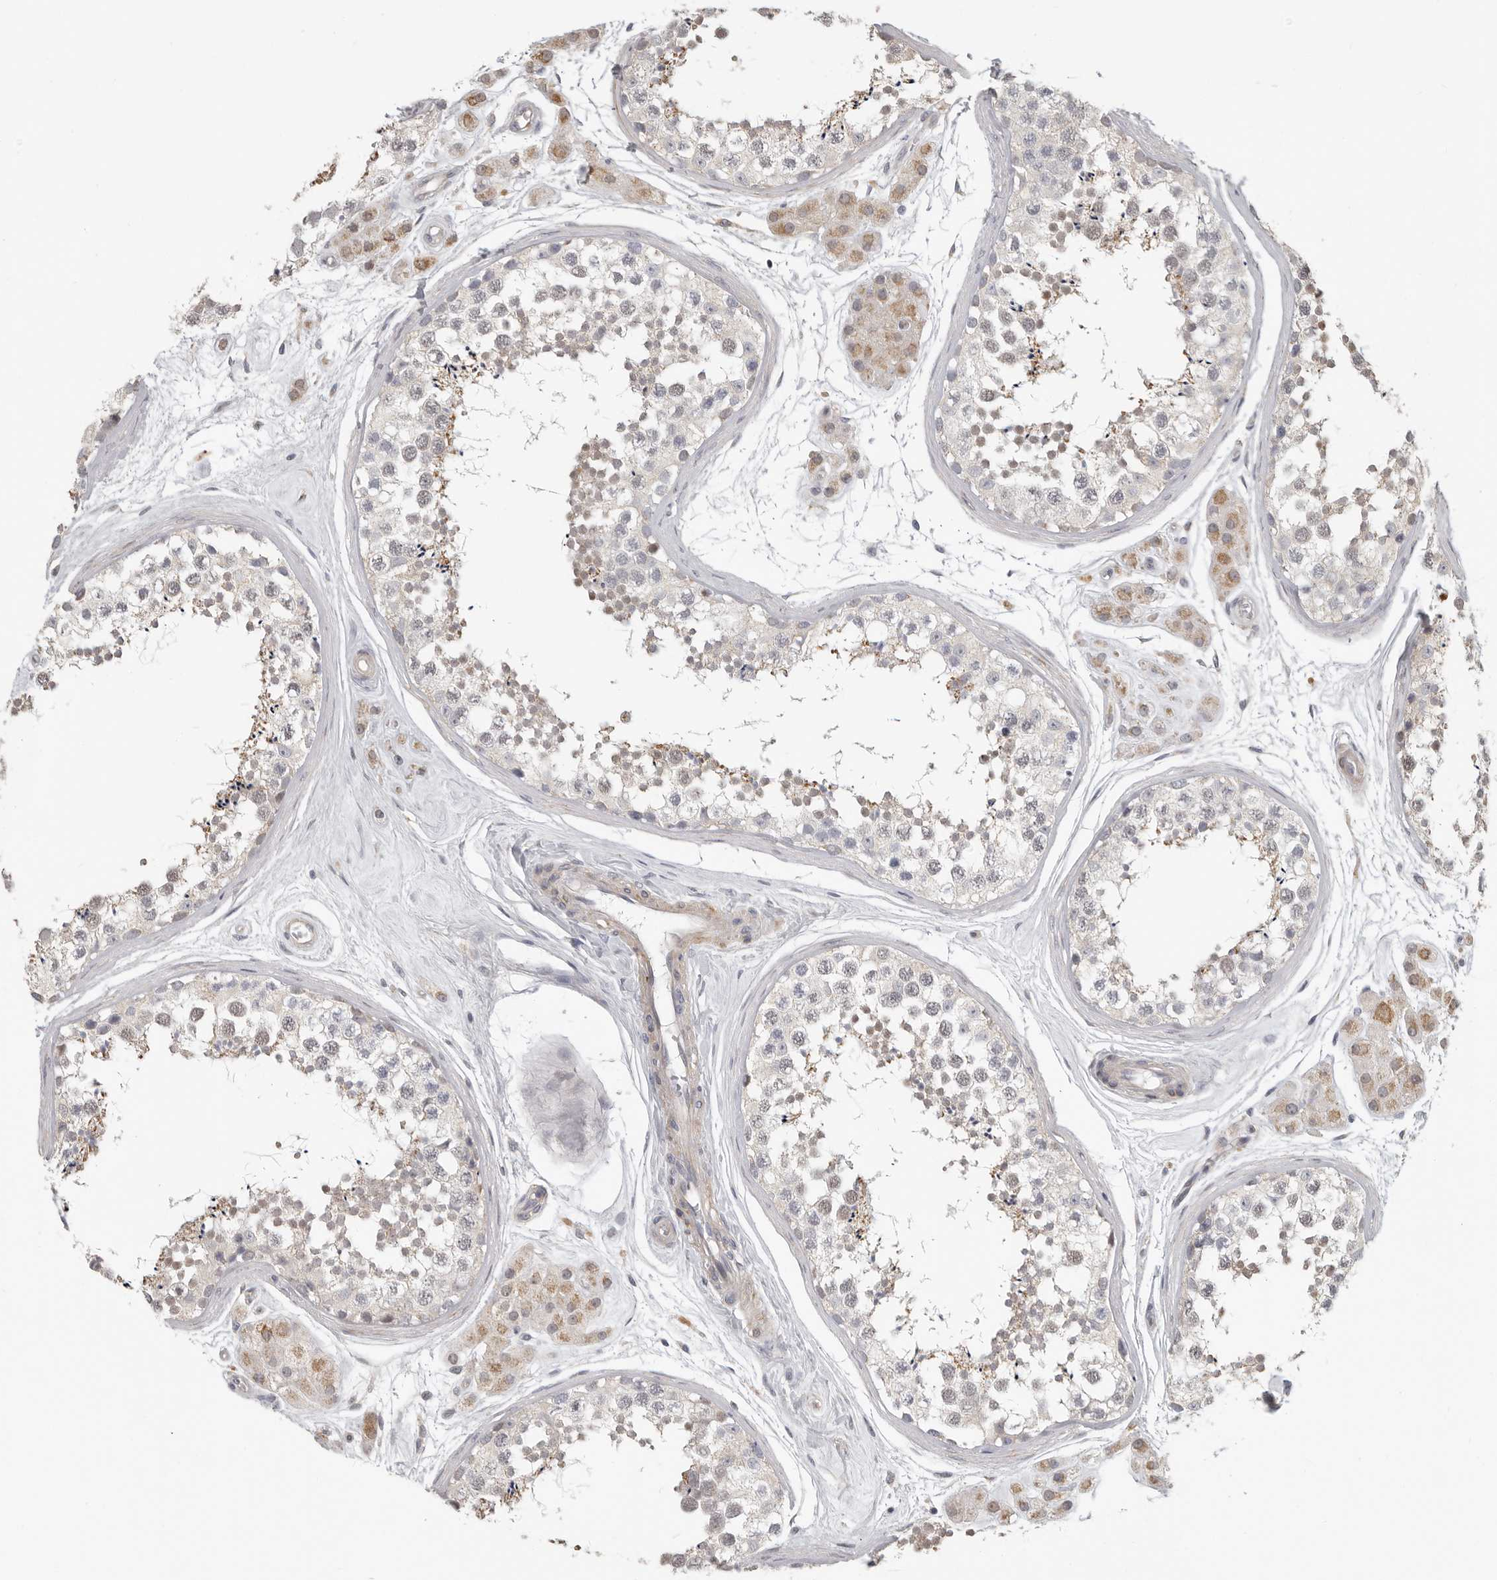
{"staining": {"intensity": "weak", "quantity": "25%-75%", "location": "cytoplasmic/membranous"}, "tissue": "testis", "cell_type": "Cells in seminiferous ducts", "image_type": "normal", "snomed": [{"axis": "morphology", "description": "Normal tissue, NOS"}, {"axis": "topography", "description": "Testis"}], "caption": "Testis stained for a protein (brown) reveals weak cytoplasmic/membranous positive expression in about 25%-75% of cells in seminiferous ducts.", "gene": "UNK", "patient": {"sex": "male", "age": 56}}